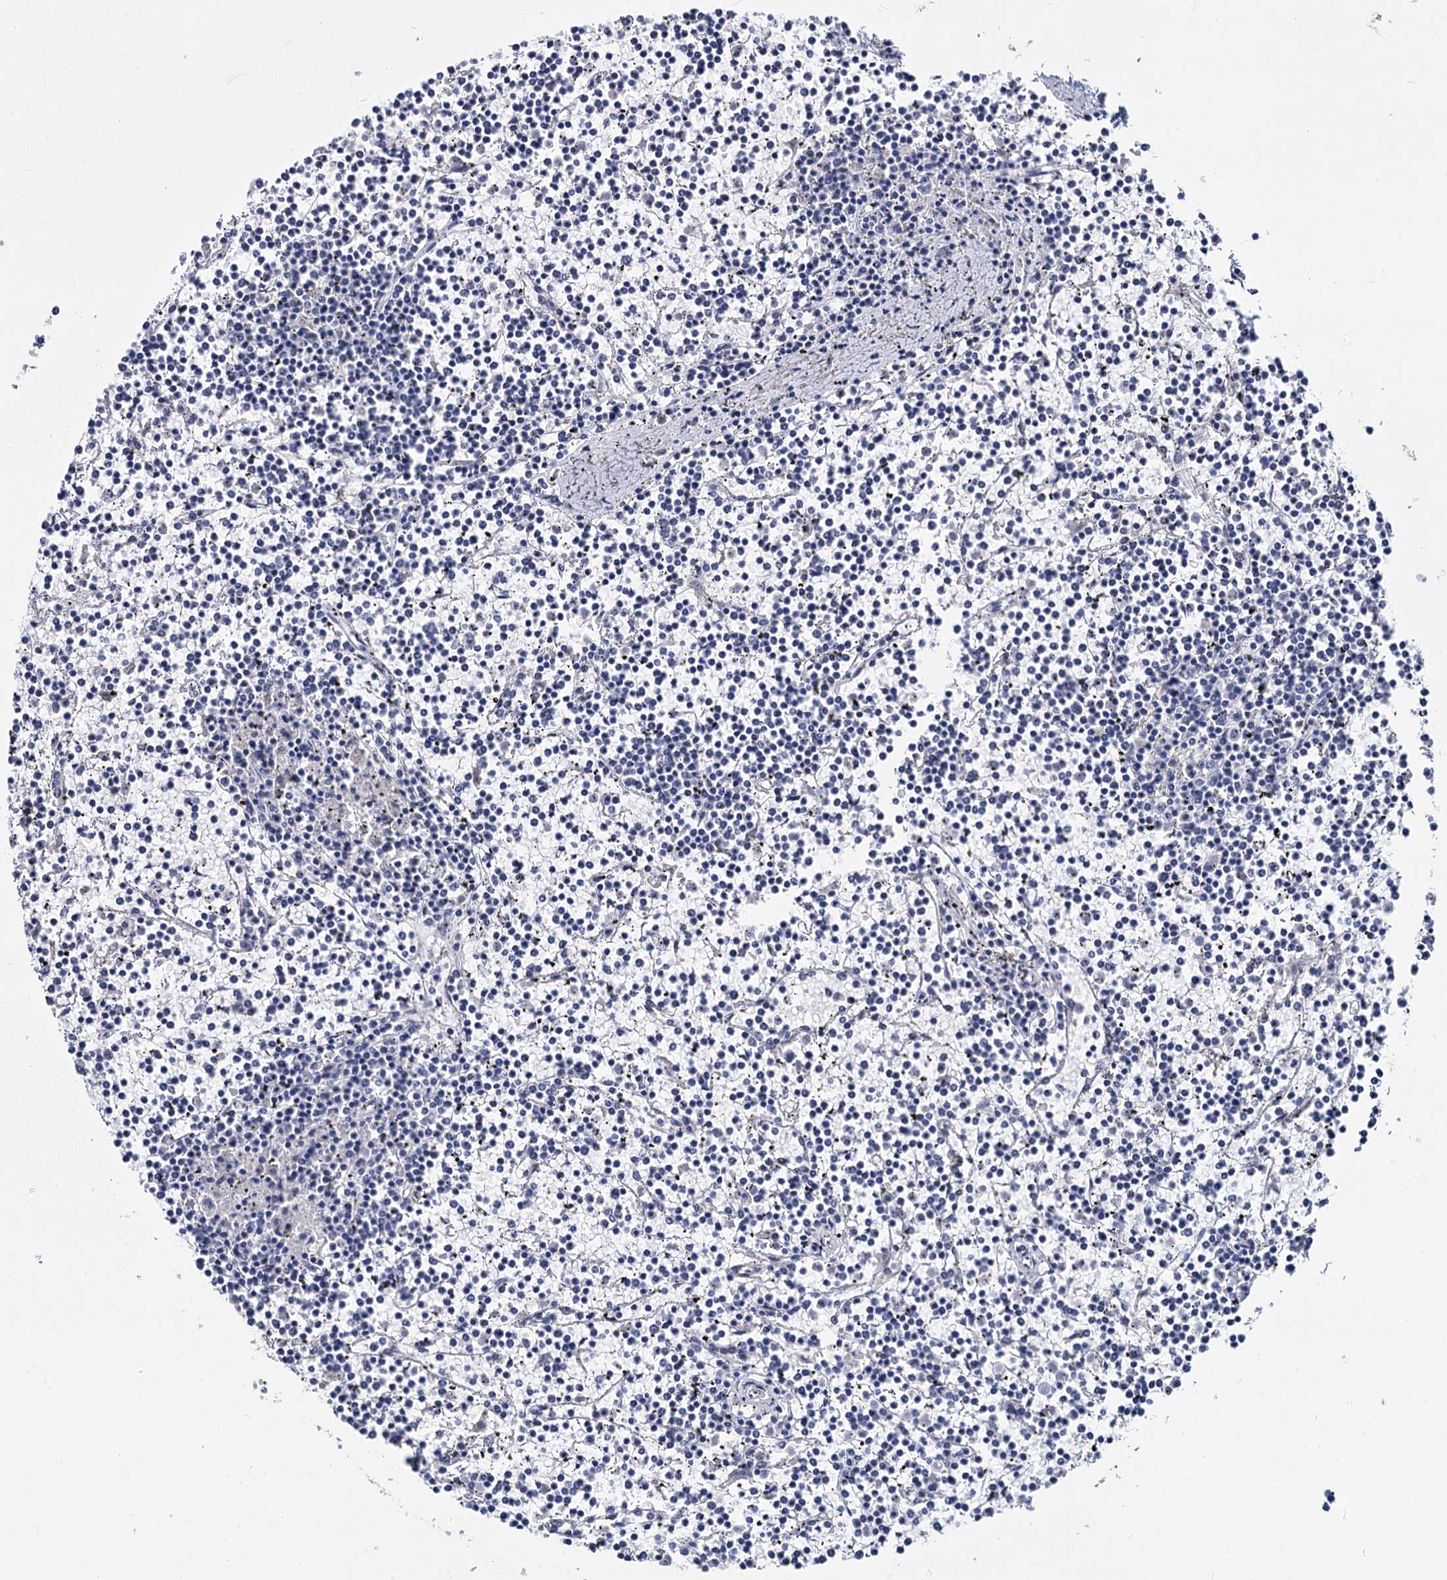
{"staining": {"intensity": "negative", "quantity": "none", "location": "none"}, "tissue": "lymphoma", "cell_type": "Tumor cells", "image_type": "cancer", "snomed": [{"axis": "morphology", "description": "Malignant lymphoma, non-Hodgkin's type, Low grade"}, {"axis": "topography", "description": "Spleen"}], "caption": "High power microscopy image of an immunohistochemistry (IHC) photomicrograph of low-grade malignant lymphoma, non-Hodgkin's type, revealing no significant positivity in tumor cells.", "gene": "MAGEA4", "patient": {"sex": "female", "age": 19}}